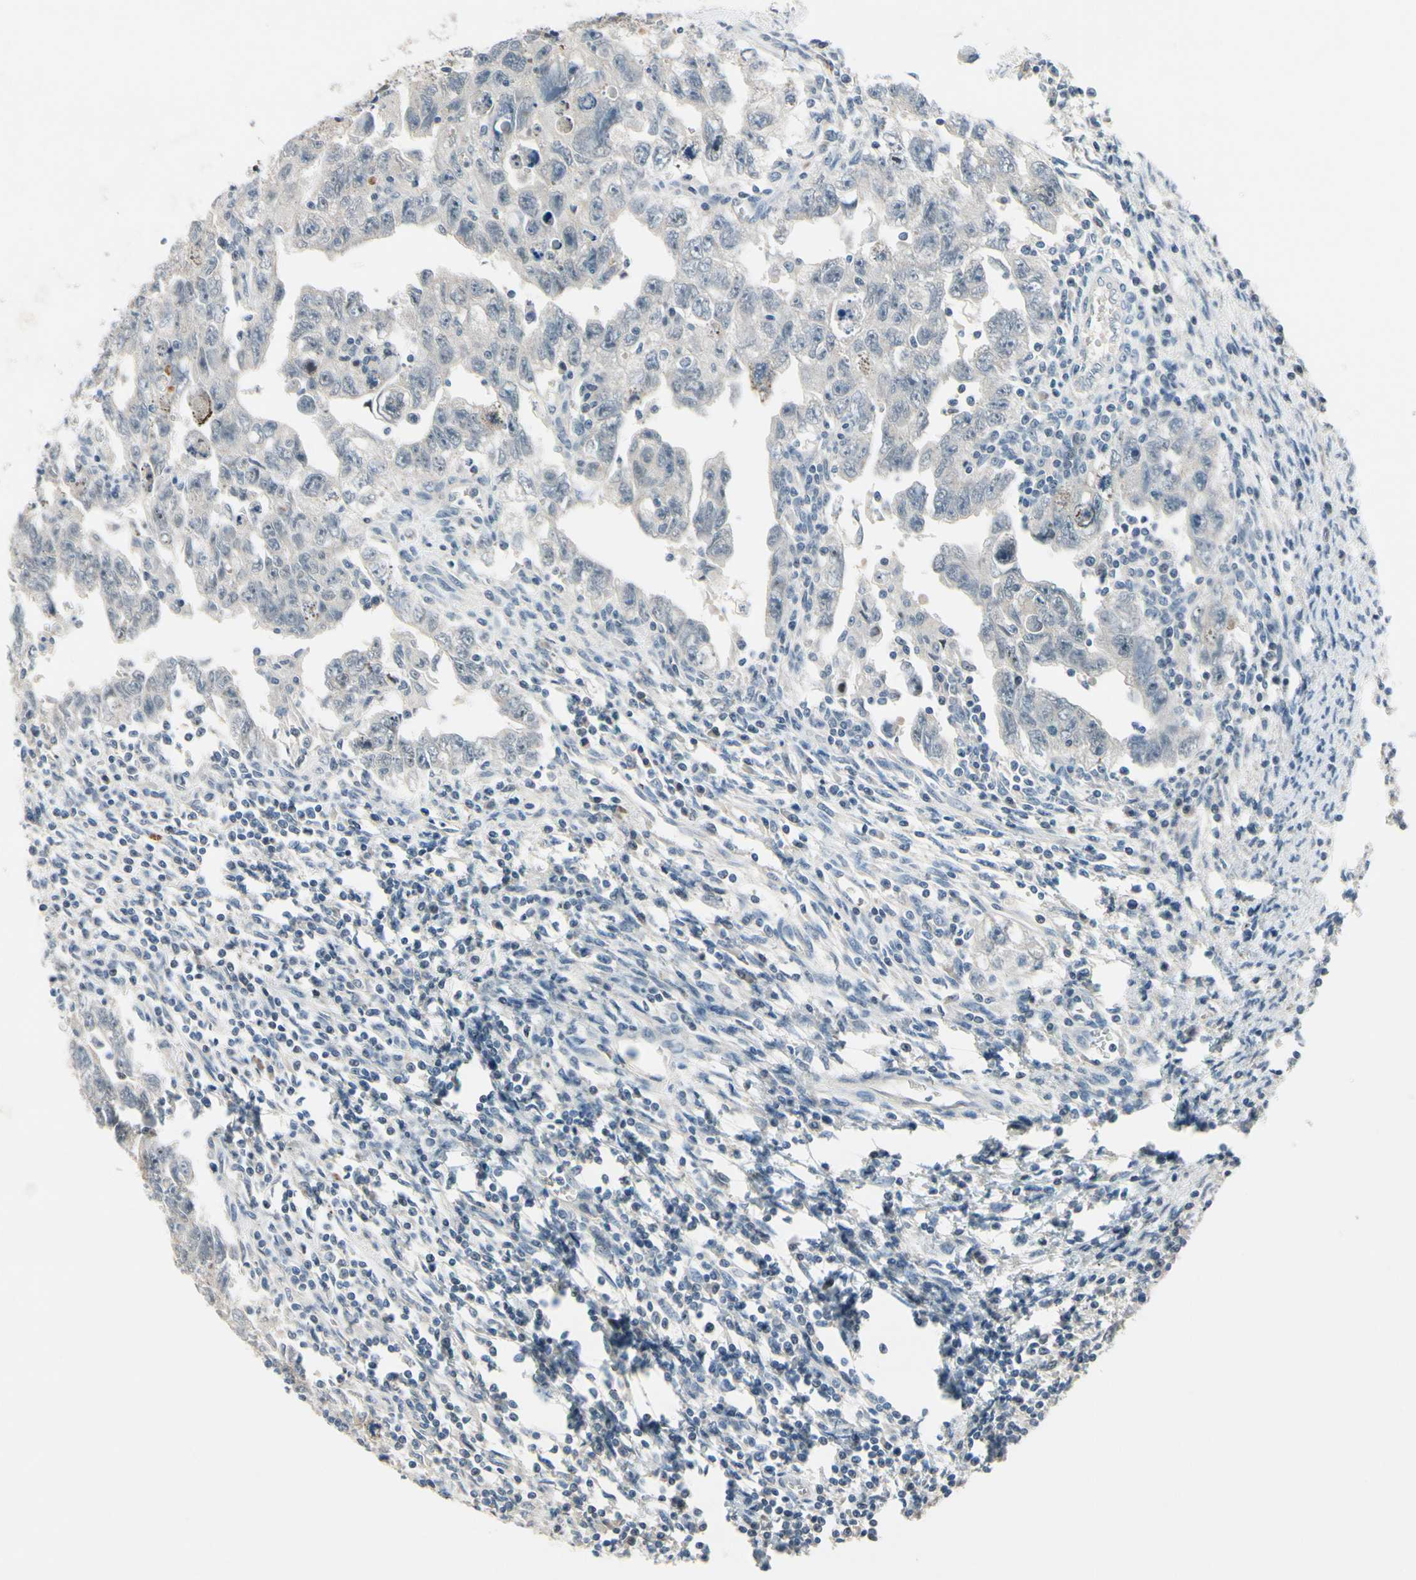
{"staining": {"intensity": "negative", "quantity": "none", "location": "none"}, "tissue": "testis cancer", "cell_type": "Tumor cells", "image_type": "cancer", "snomed": [{"axis": "morphology", "description": "Carcinoma, Embryonal, NOS"}, {"axis": "topography", "description": "Testis"}], "caption": "Tumor cells are negative for brown protein staining in testis embryonal carcinoma.", "gene": "SLC27A6", "patient": {"sex": "male", "age": 28}}